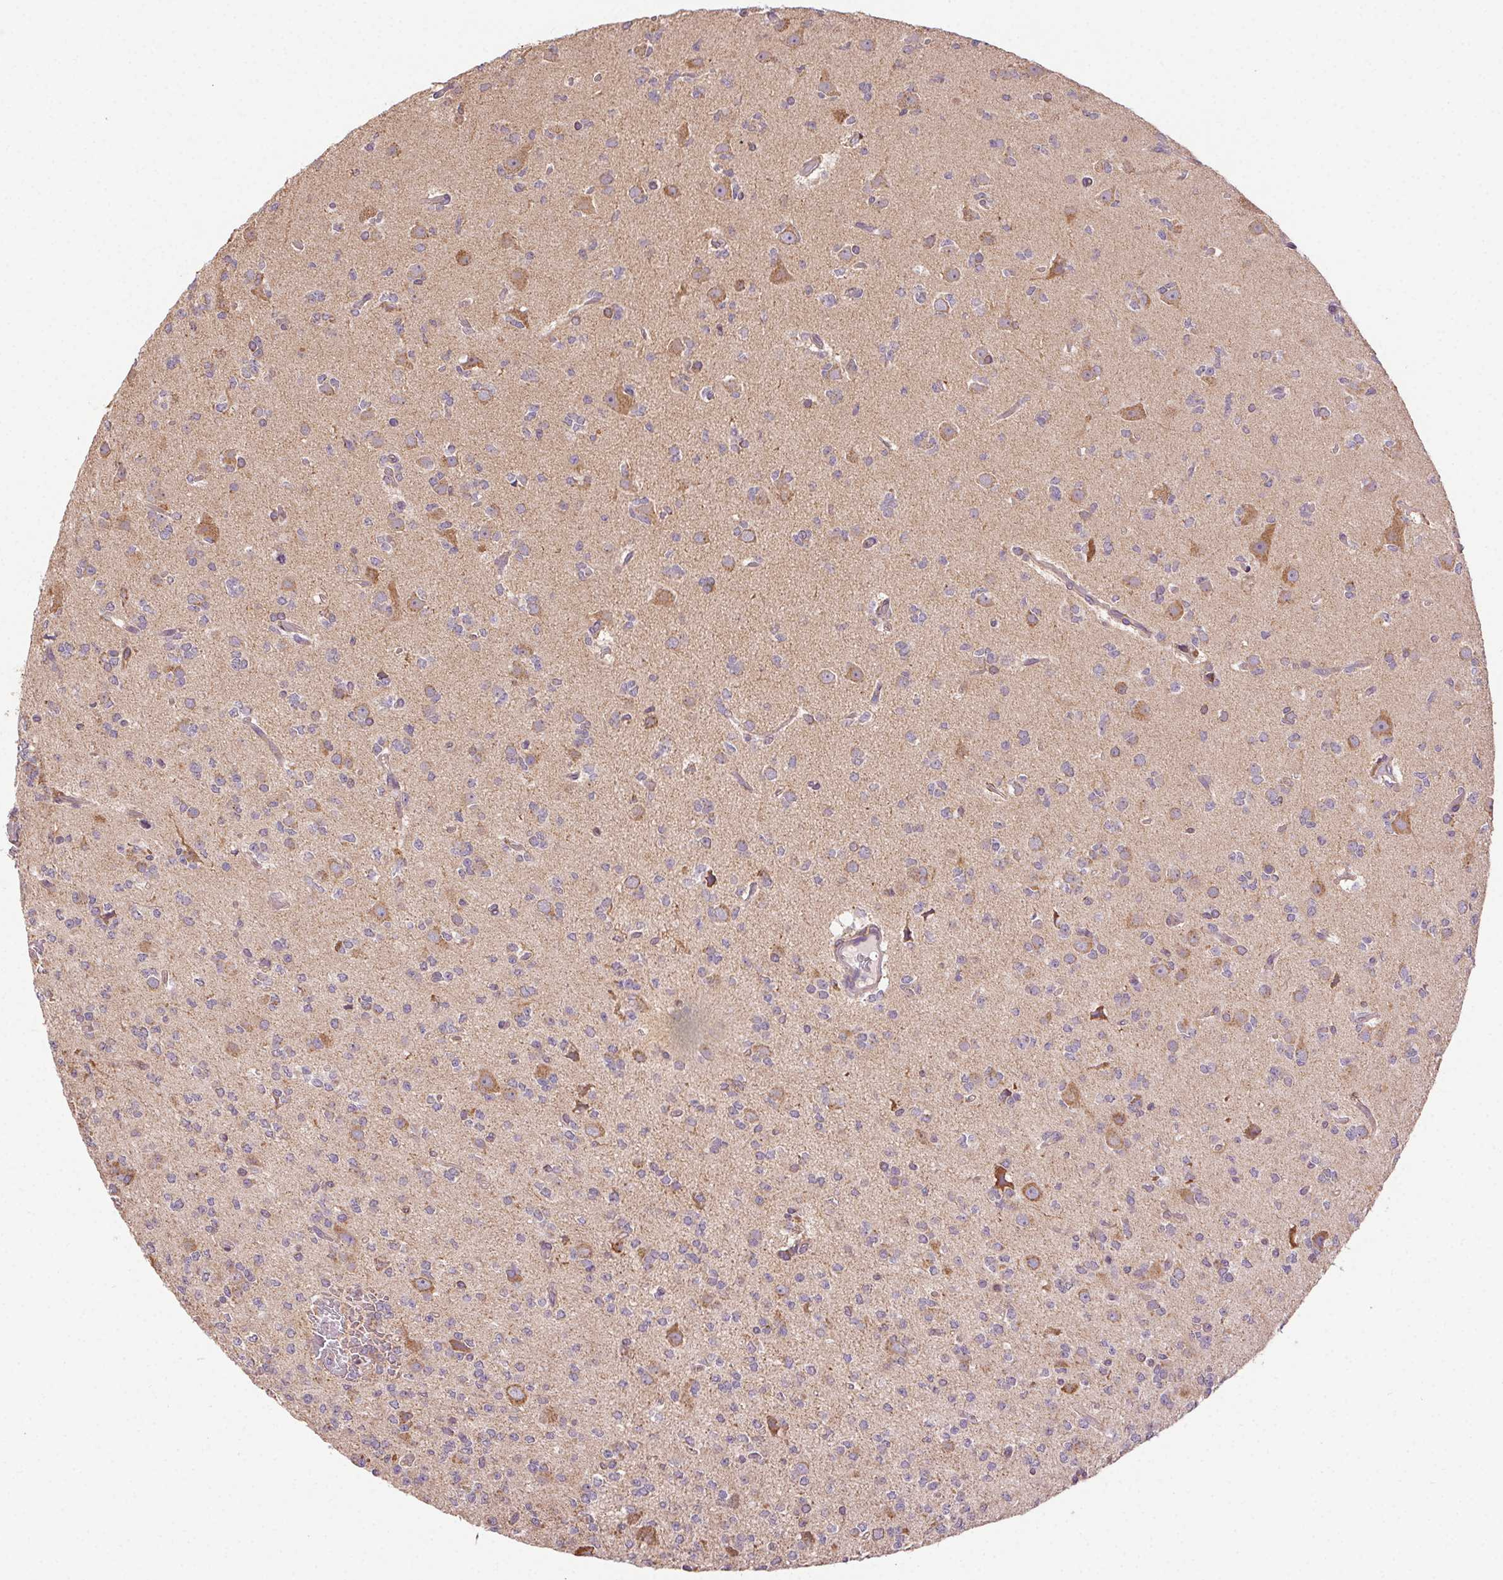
{"staining": {"intensity": "moderate", "quantity": "25%-75%", "location": "cytoplasmic/membranous"}, "tissue": "glioma", "cell_type": "Tumor cells", "image_type": "cancer", "snomed": [{"axis": "morphology", "description": "Glioma, malignant, Low grade"}, {"axis": "topography", "description": "Brain"}], "caption": "Immunohistochemical staining of human glioma displays moderate cytoplasmic/membranous protein staining in about 25%-75% of tumor cells.", "gene": "FNBP1L", "patient": {"sex": "male", "age": 27}}